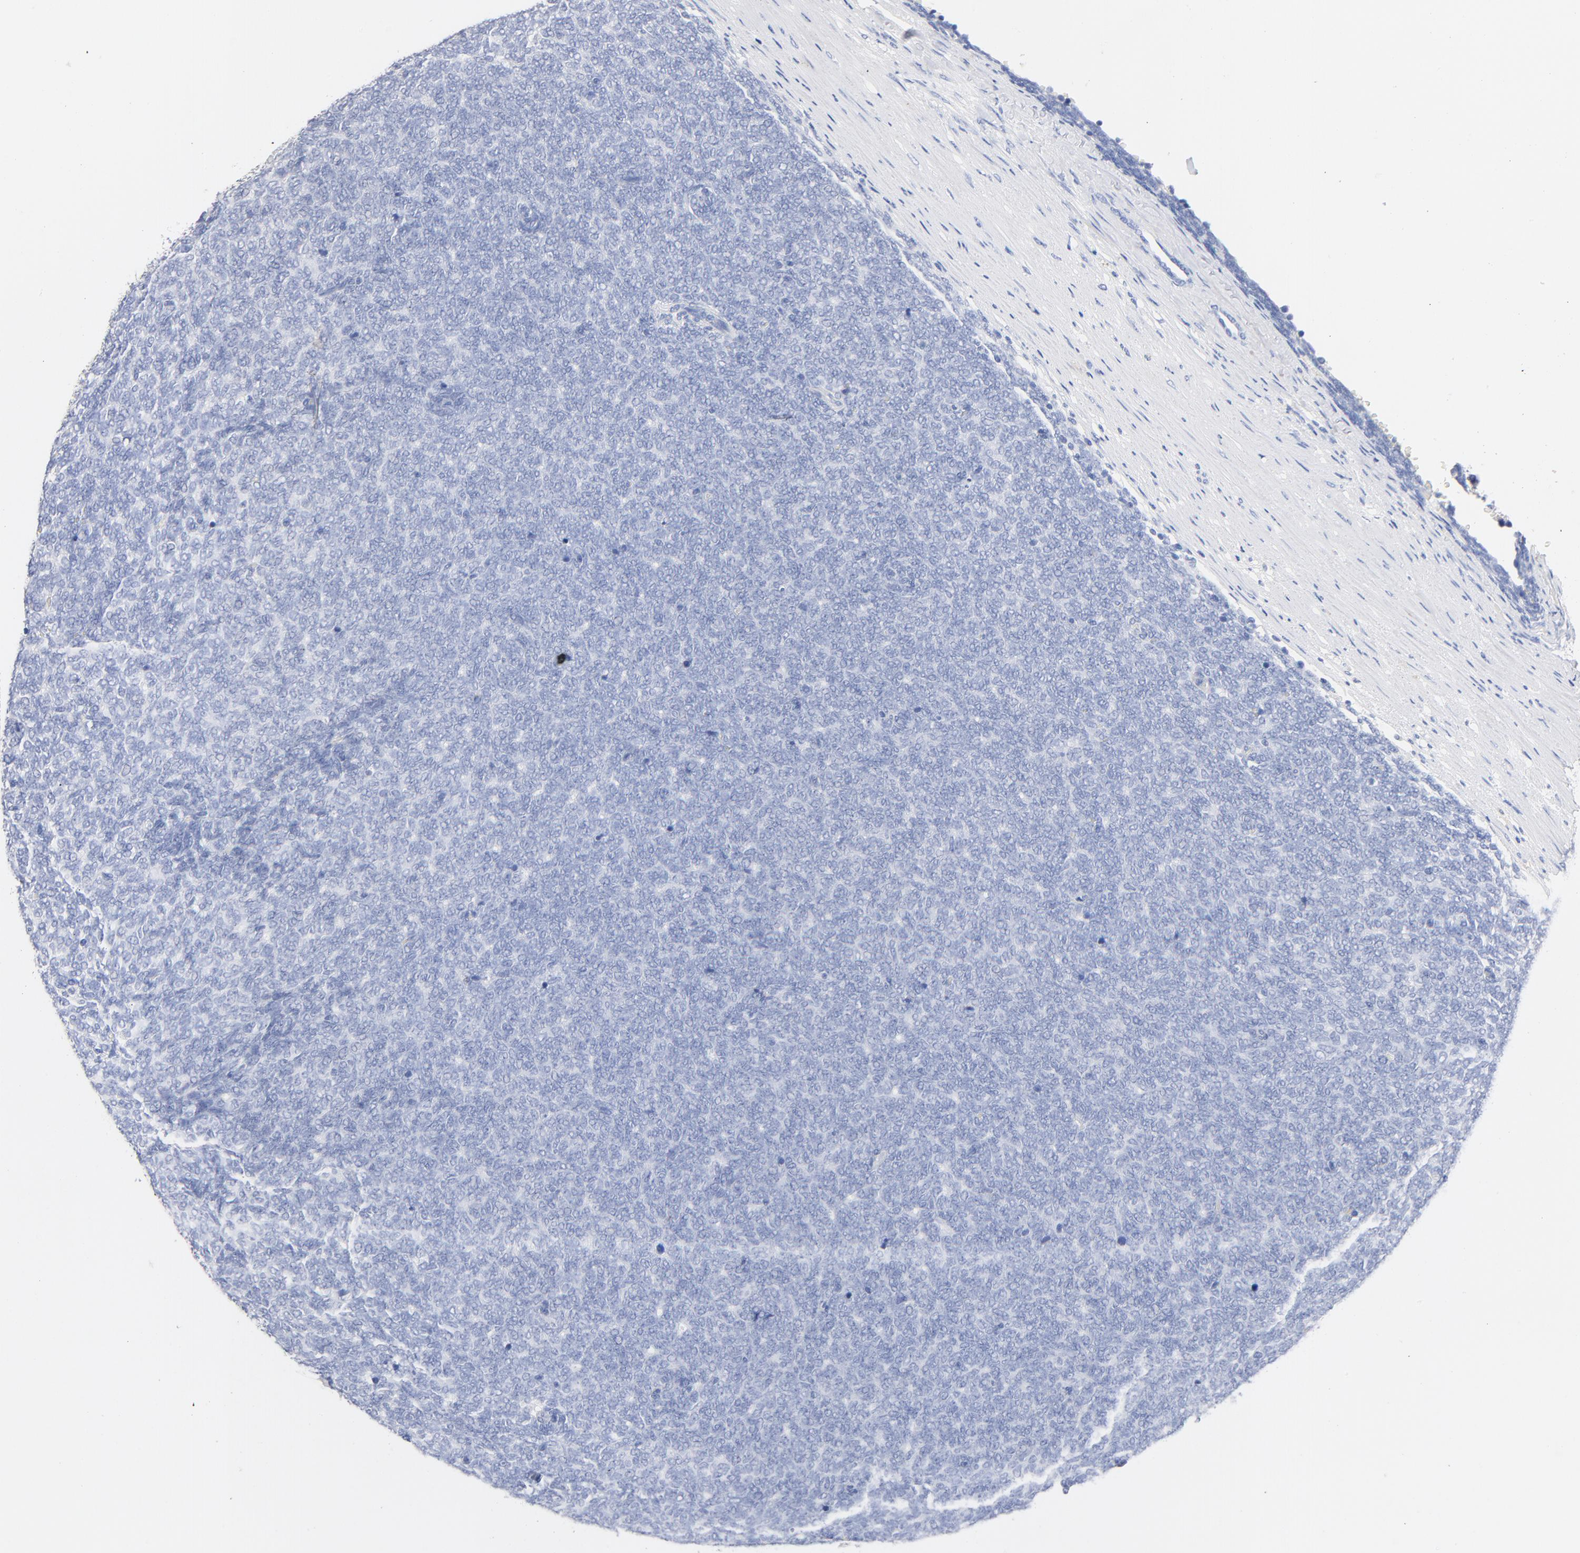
{"staining": {"intensity": "negative", "quantity": "none", "location": "none"}, "tissue": "renal cancer", "cell_type": "Tumor cells", "image_type": "cancer", "snomed": [{"axis": "morphology", "description": "Neoplasm, malignant, NOS"}, {"axis": "topography", "description": "Kidney"}], "caption": "Photomicrograph shows no significant protein staining in tumor cells of neoplasm (malignant) (renal). (Brightfield microscopy of DAB (3,3'-diaminobenzidine) IHC at high magnification).", "gene": "CPS1", "patient": {"sex": "male", "age": 28}}